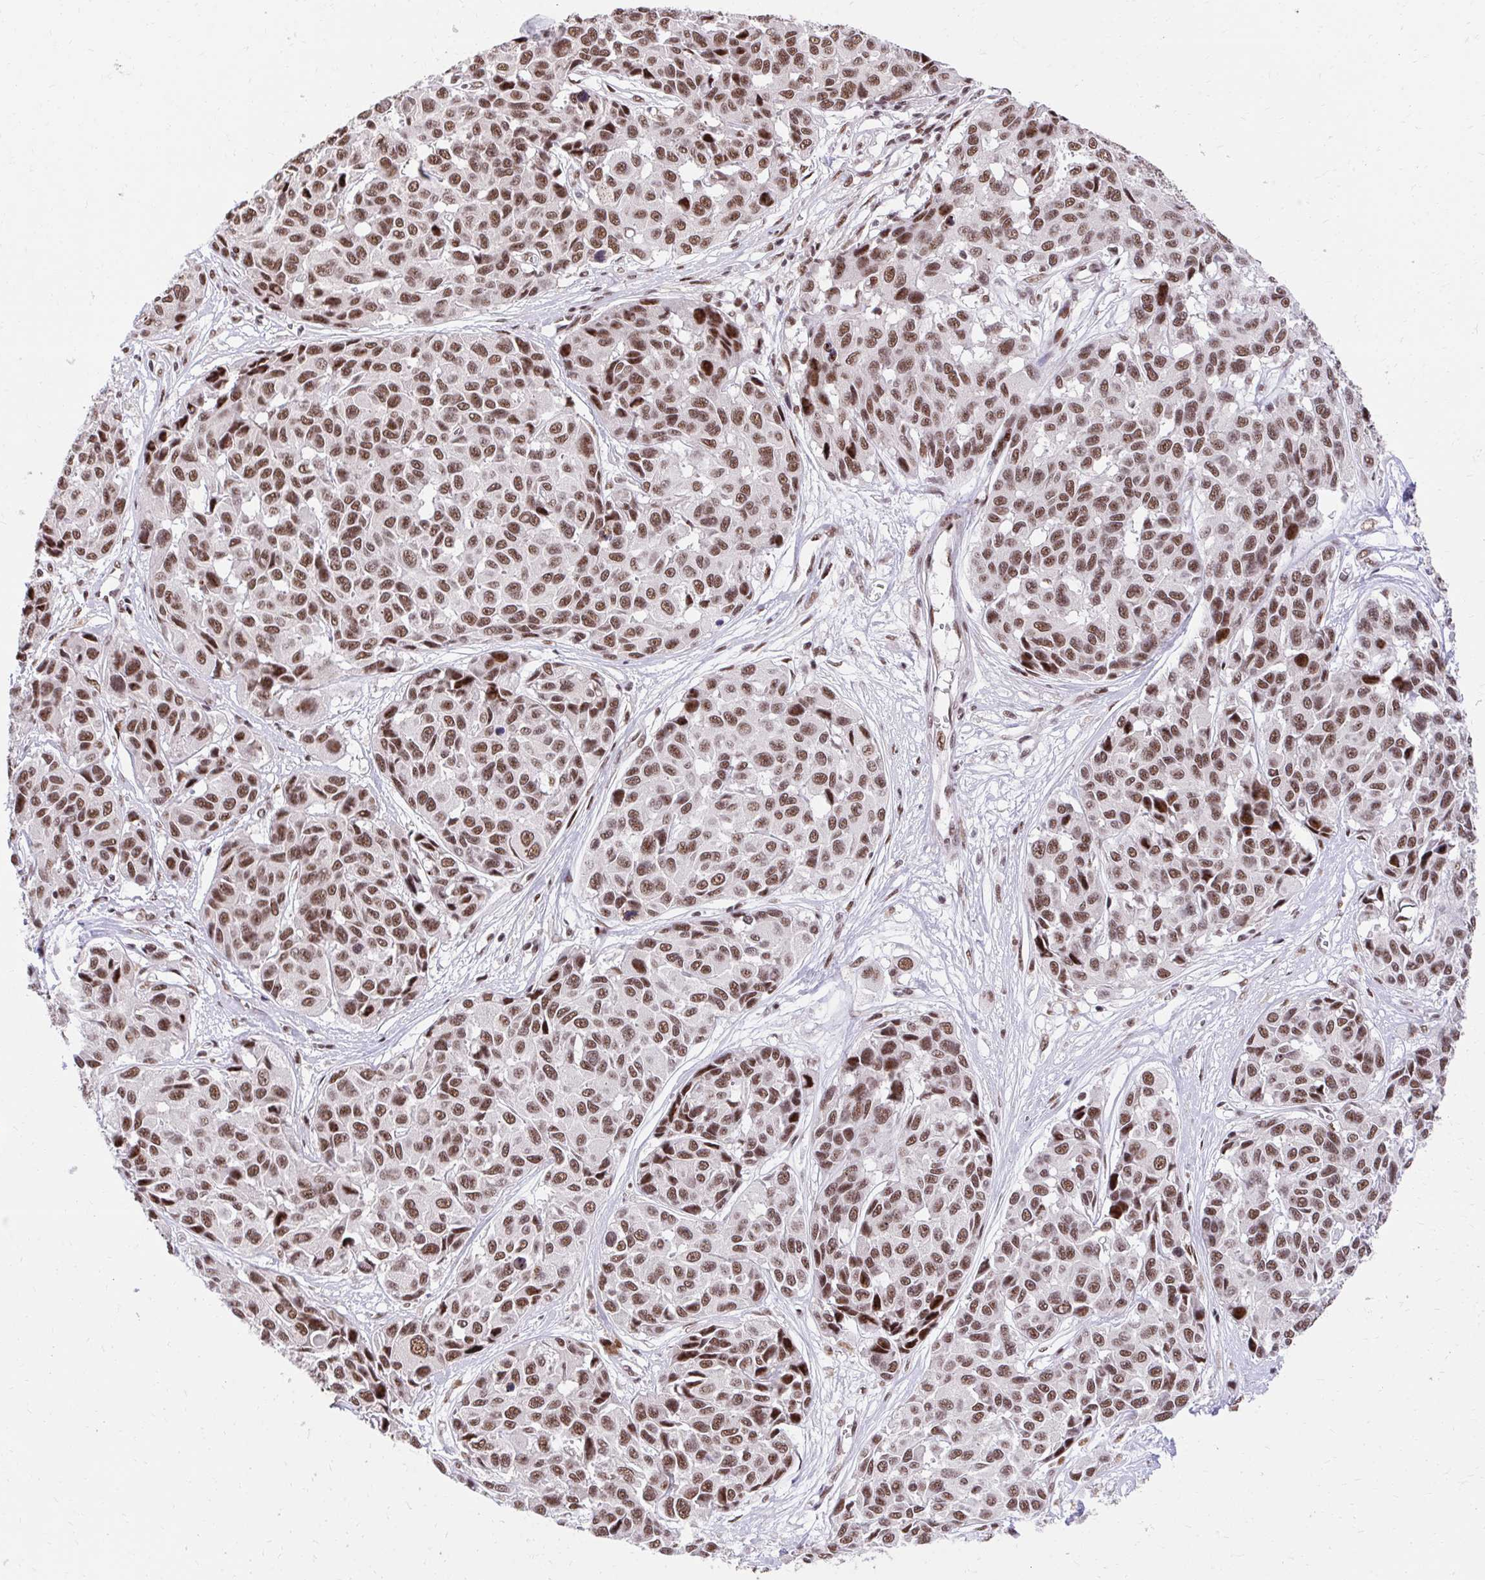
{"staining": {"intensity": "moderate", "quantity": ">75%", "location": "nuclear"}, "tissue": "melanoma", "cell_type": "Tumor cells", "image_type": "cancer", "snomed": [{"axis": "morphology", "description": "Malignant melanoma, NOS"}, {"axis": "topography", "description": "Skin"}], "caption": "Immunohistochemical staining of melanoma exhibits medium levels of moderate nuclear expression in about >75% of tumor cells.", "gene": "SYNE4", "patient": {"sex": "female", "age": 66}}